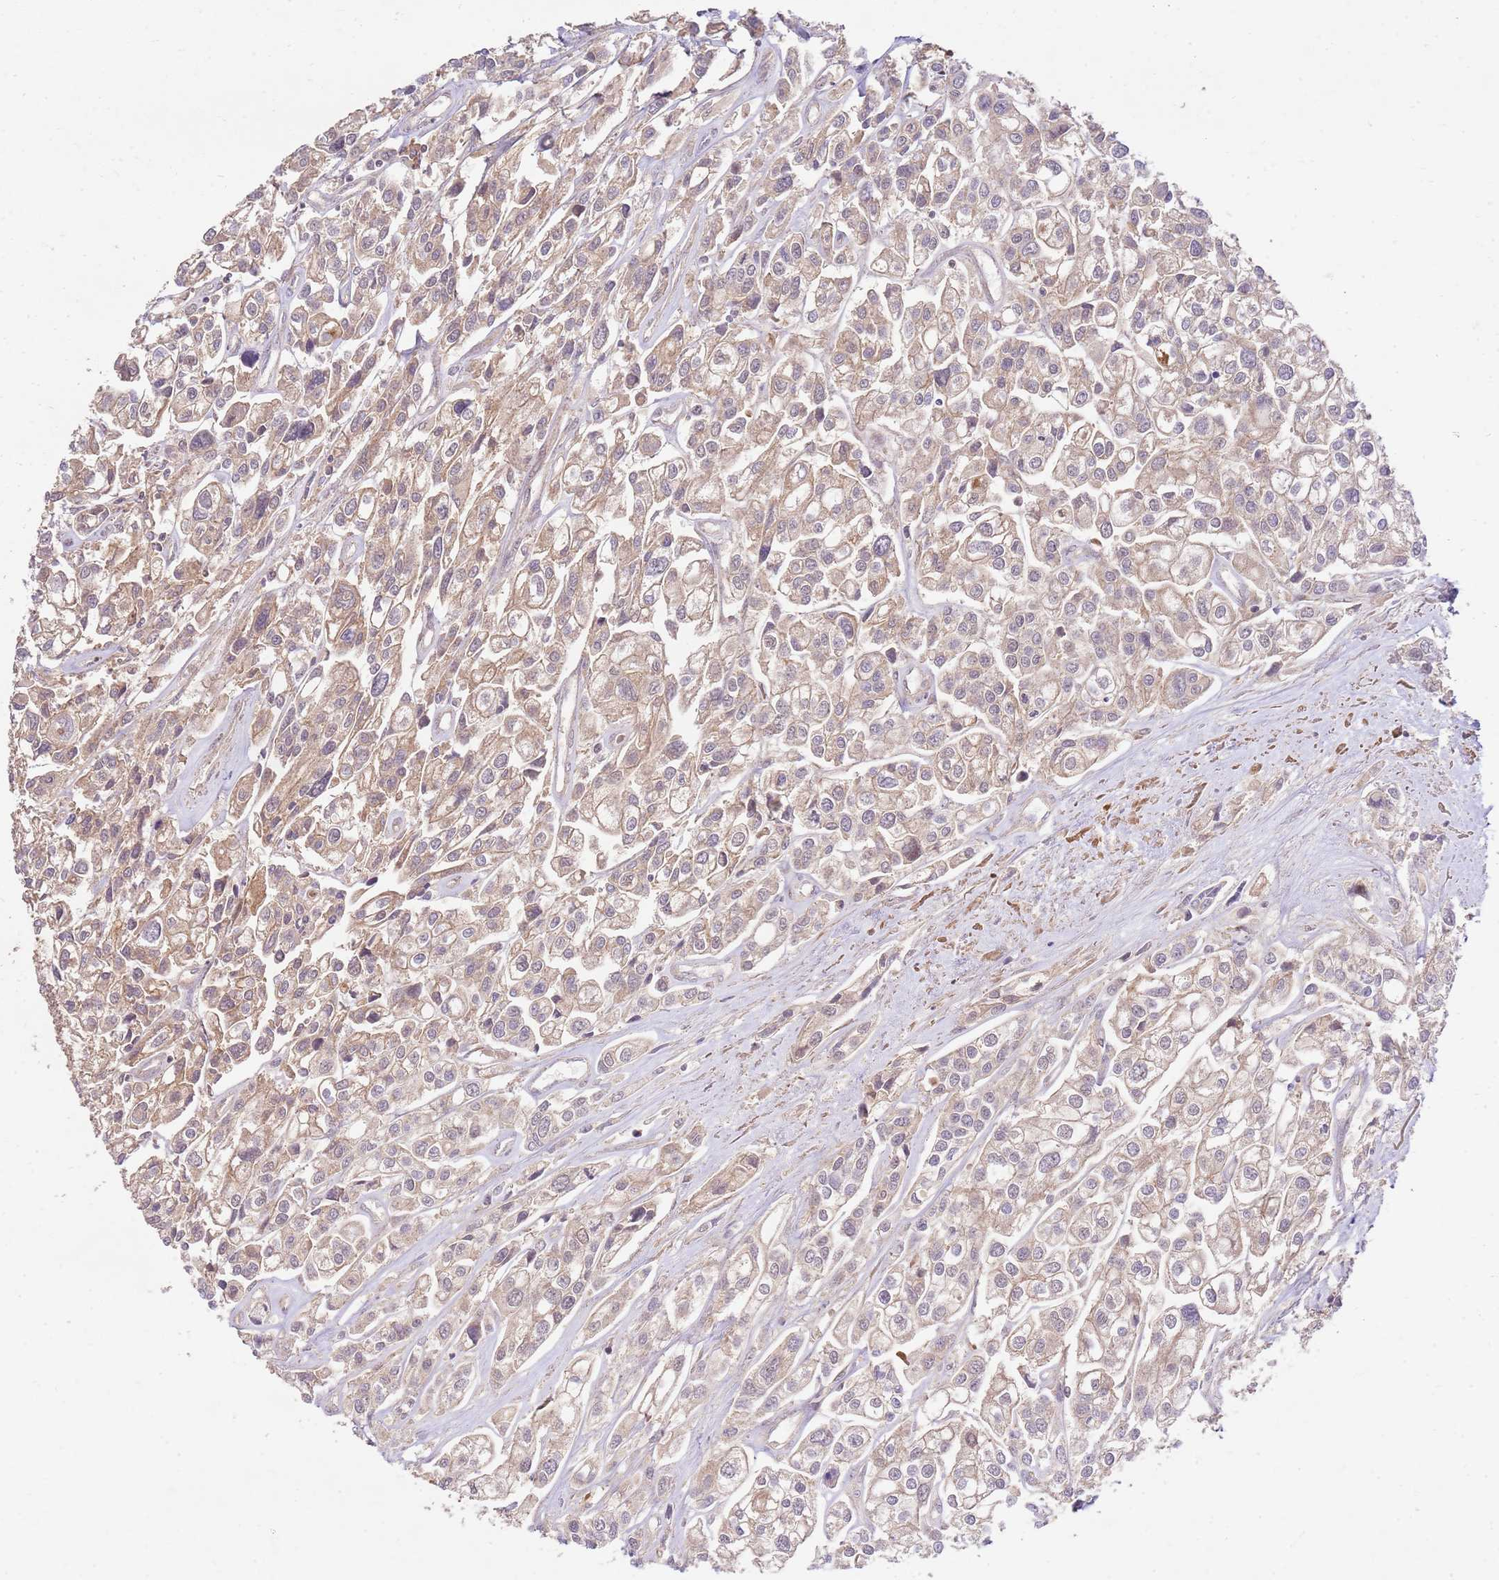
{"staining": {"intensity": "weak", "quantity": "25%-75%", "location": "cytoplasmic/membranous"}, "tissue": "urothelial cancer", "cell_type": "Tumor cells", "image_type": "cancer", "snomed": [{"axis": "morphology", "description": "Urothelial carcinoma, High grade"}, {"axis": "topography", "description": "Urinary bladder"}], "caption": "This image shows urothelial cancer stained with immunohistochemistry to label a protein in brown. The cytoplasmic/membranous of tumor cells show weak positivity for the protein. Nuclei are counter-stained blue.", "gene": "GAREM1", "patient": {"sex": "male", "age": 67}}